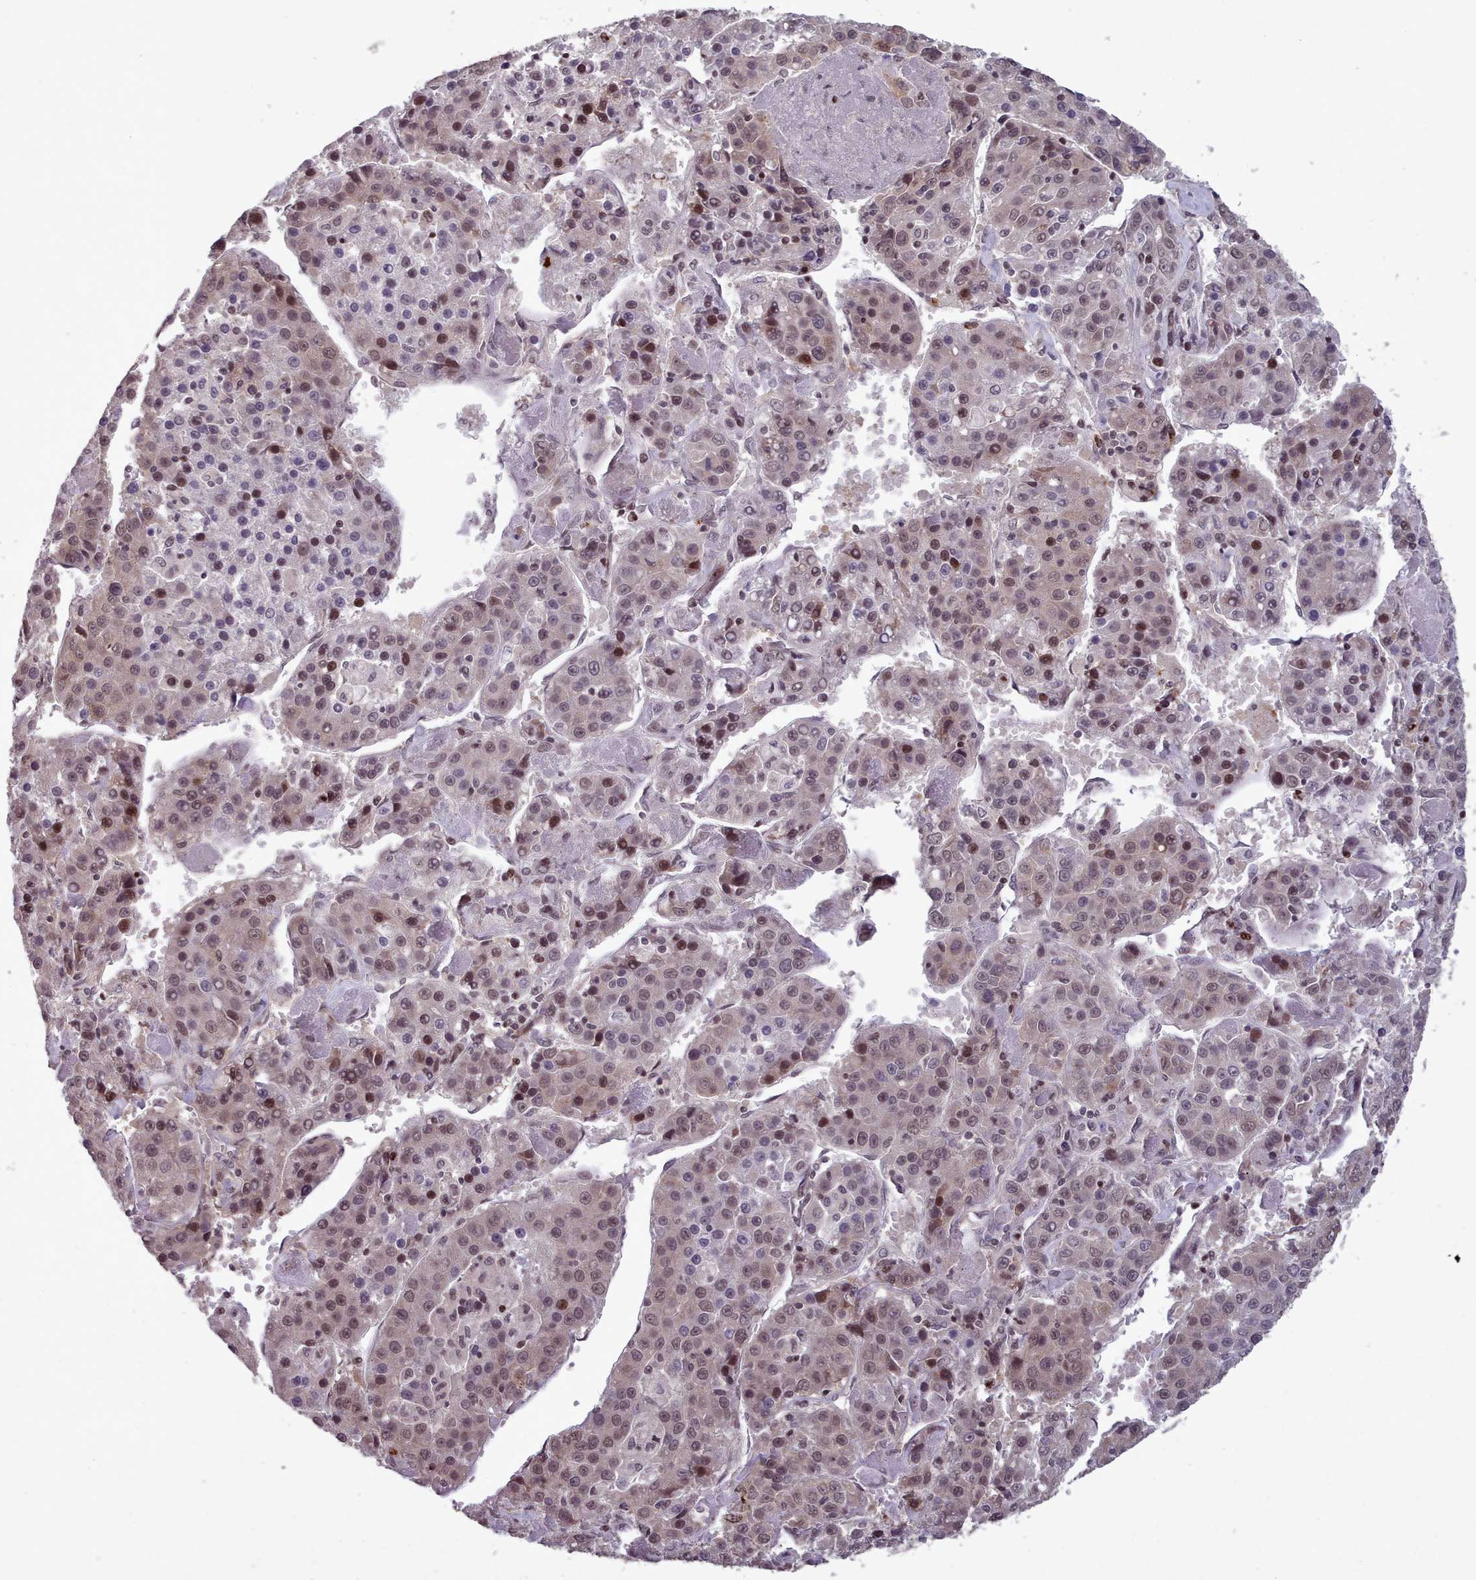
{"staining": {"intensity": "weak", "quantity": ">75%", "location": "cytoplasmic/membranous,nuclear"}, "tissue": "liver cancer", "cell_type": "Tumor cells", "image_type": "cancer", "snomed": [{"axis": "morphology", "description": "Carcinoma, Hepatocellular, NOS"}, {"axis": "topography", "description": "Liver"}], "caption": "IHC (DAB) staining of human hepatocellular carcinoma (liver) demonstrates weak cytoplasmic/membranous and nuclear protein positivity in about >75% of tumor cells.", "gene": "ENSA", "patient": {"sex": "female", "age": 53}}